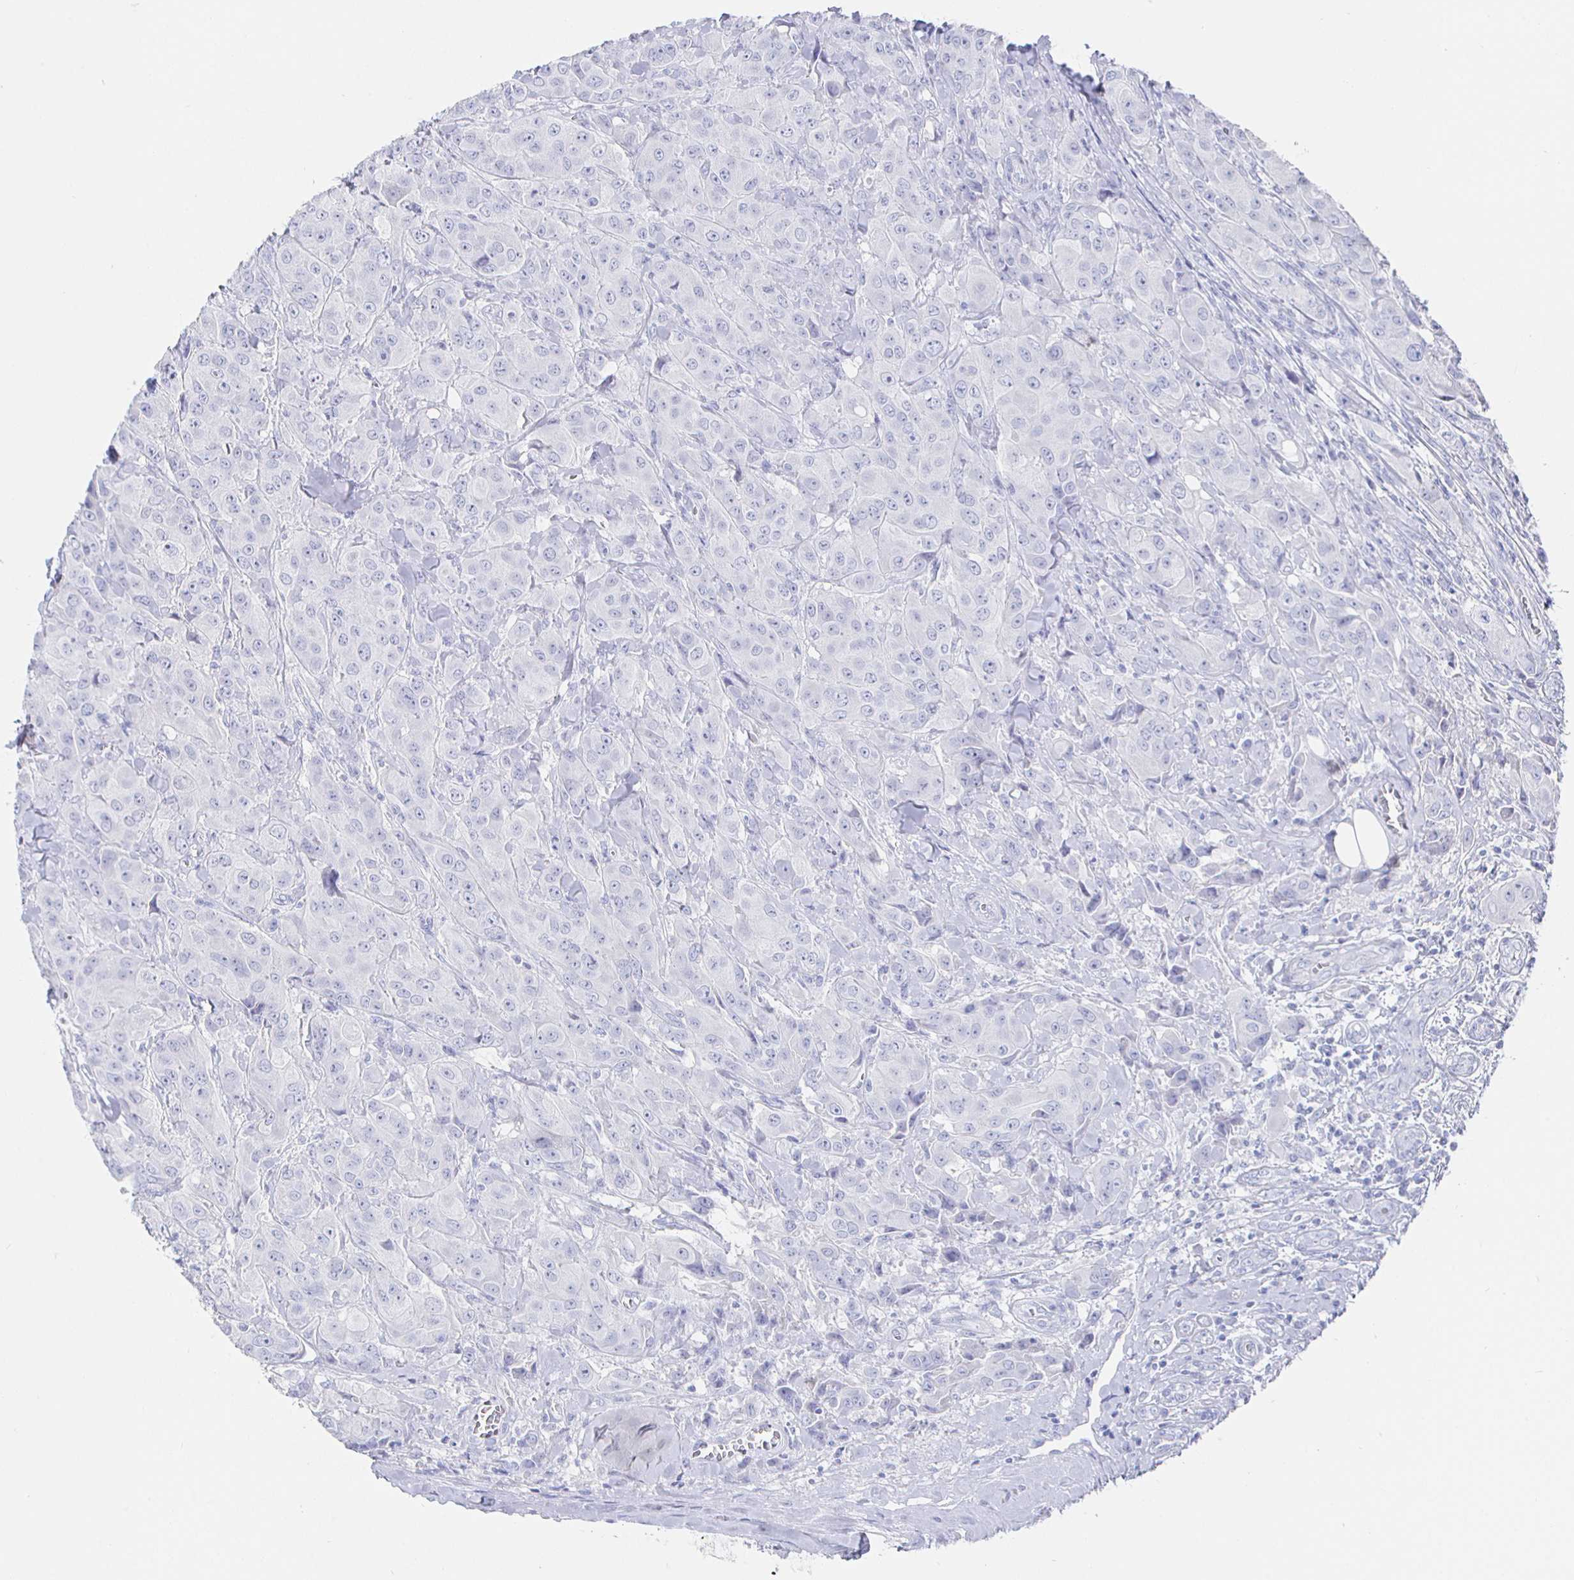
{"staining": {"intensity": "negative", "quantity": "none", "location": "none"}, "tissue": "breast cancer", "cell_type": "Tumor cells", "image_type": "cancer", "snomed": [{"axis": "morphology", "description": "Normal tissue, NOS"}, {"axis": "morphology", "description": "Duct carcinoma"}, {"axis": "topography", "description": "Breast"}], "caption": "Invasive ductal carcinoma (breast) stained for a protein using immunohistochemistry reveals no positivity tumor cells.", "gene": "CLCA1", "patient": {"sex": "female", "age": 43}}